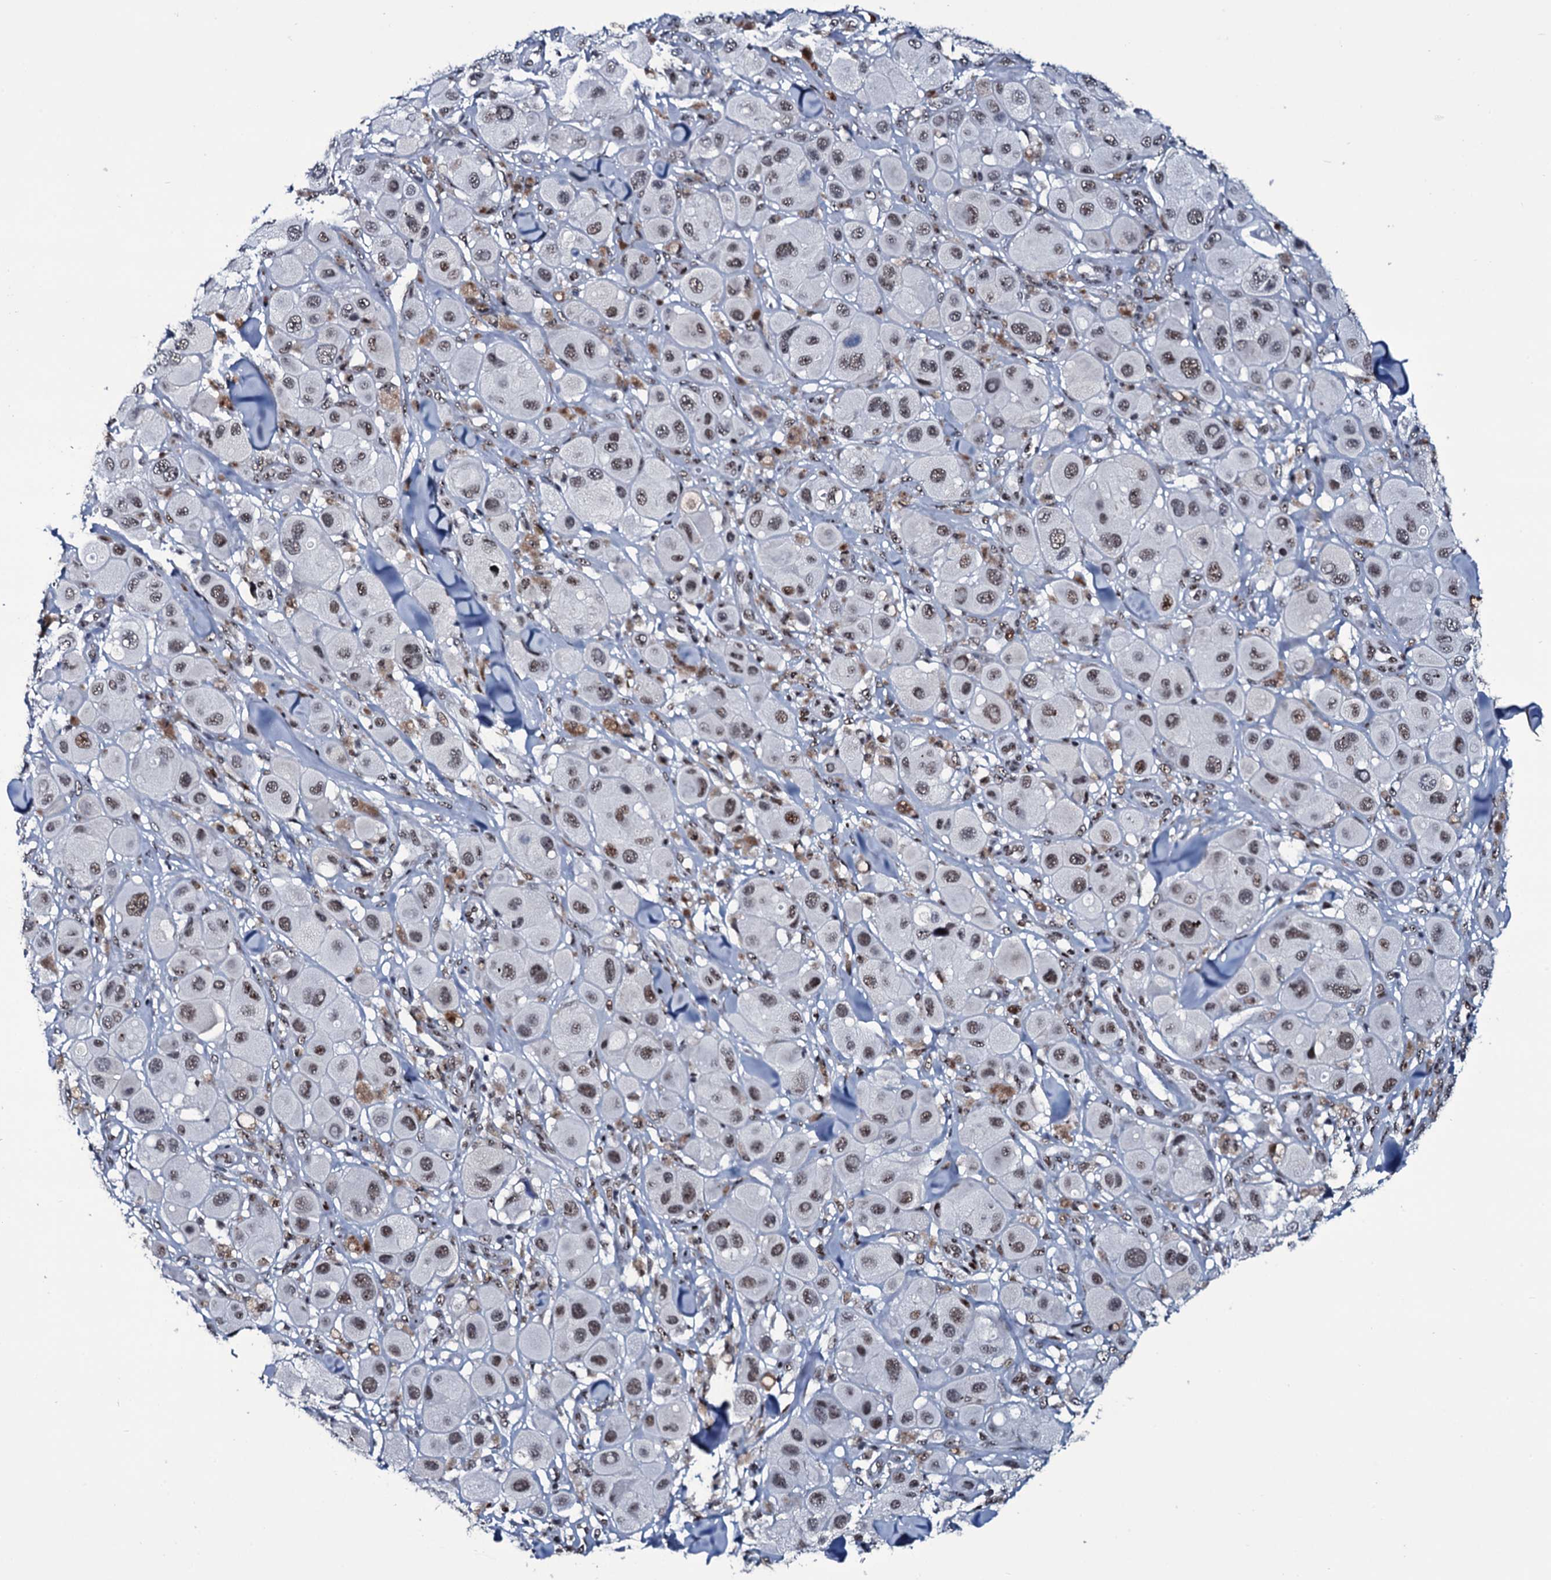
{"staining": {"intensity": "moderate", "quantity": ">75%", "location": "nuclear"}, "tissue": "melanoma", "cell_type": "Tumor cells", "image_type": "cancer", "snomed": [{"axis": "morphology", "description": "Malignant melanoma, Metastatic site"}, {"axis": "topography", "description": "Skin"}], "caption": "A brown stain highlights moderate nuclear staining of a protein in human melanoma tumor cells.", "gene": "ZMIZ2", "patient": {"sex": "male", "age": 41}}